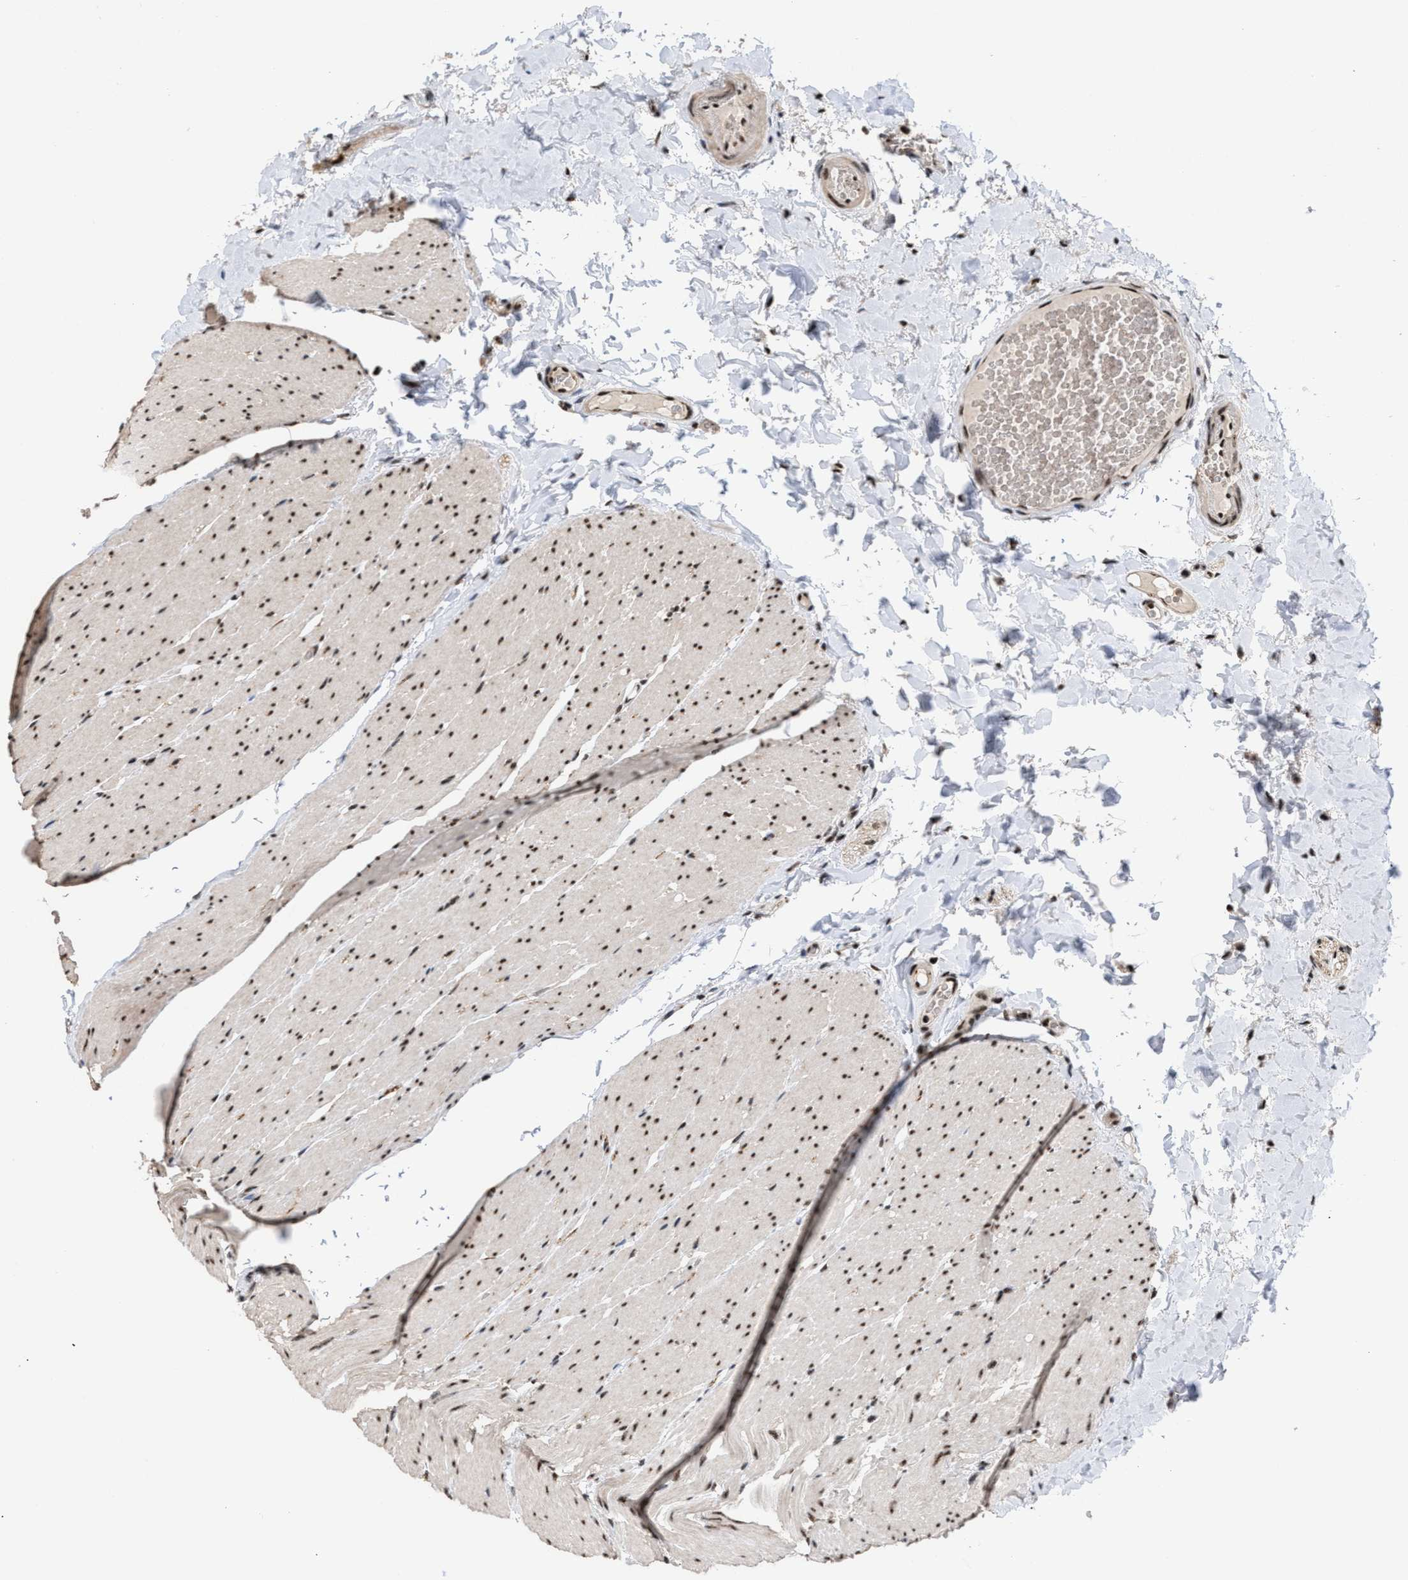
{"staining": {"intensity": "moderate", "quantity": ">75%", "location": "cytoplasmic/membranous"}, "tissue": "colon", "cell_type": "Endothelial cells", "image_type": "normal", "snomed": [{"axis": "morphology", "description": "Normal tissue, NOS"}, {"axis": "topography", "description": "Colon"}], "caption": "DAB (3,3'-diaminobenzidine) immunohistochemical staining of benign colon demonstrates moderate cytoplasmic/membranous protein positivity in about >75% of endothelial cells.", "gene": "EIF4A3", "patient": {"sex": "female", "age": 56}}